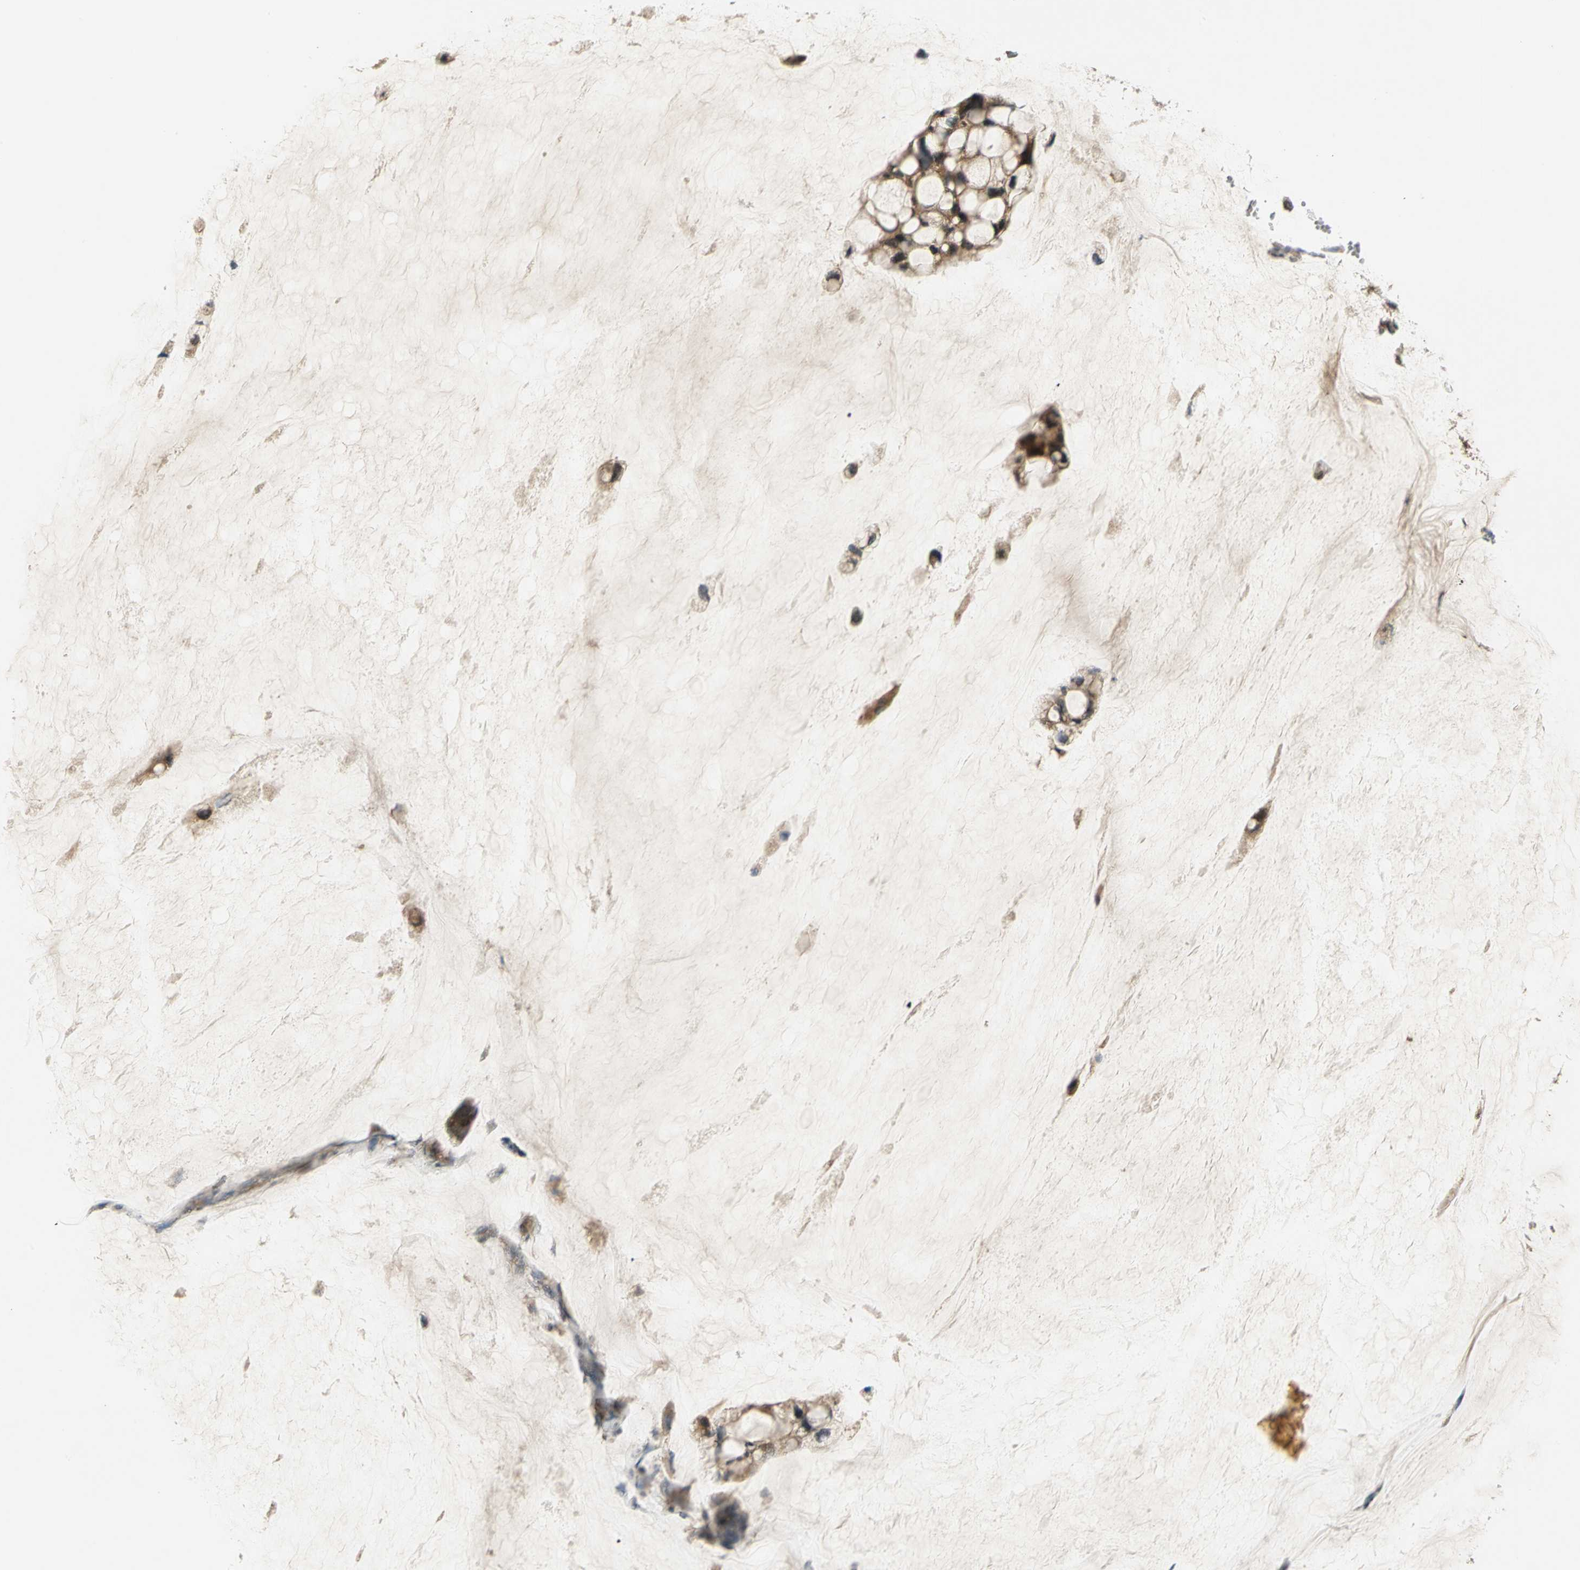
{"staining": {"intensity": "moderate", "quantity": ">75%", "location": "cytoplasmic/membranous"}, "tissue": "ovarian cancer", "cell_type": "Tumor cells", "image_type": "cancer", "snomed": [{"axis": "morphology", "description": "Cystadenocarcinoma, mucinous, NOS"}, {"axis": "topography", "description": "Ovary"}], "caption": "Ovarian cancer (mucinous cystadenocarcinoma) stained for a protein exhibits moderate cytoplasmic/membranous positivity in tumor cells.", "gene": "MAPK8IP3", "patient": {"sex": "female", "age": 39}}